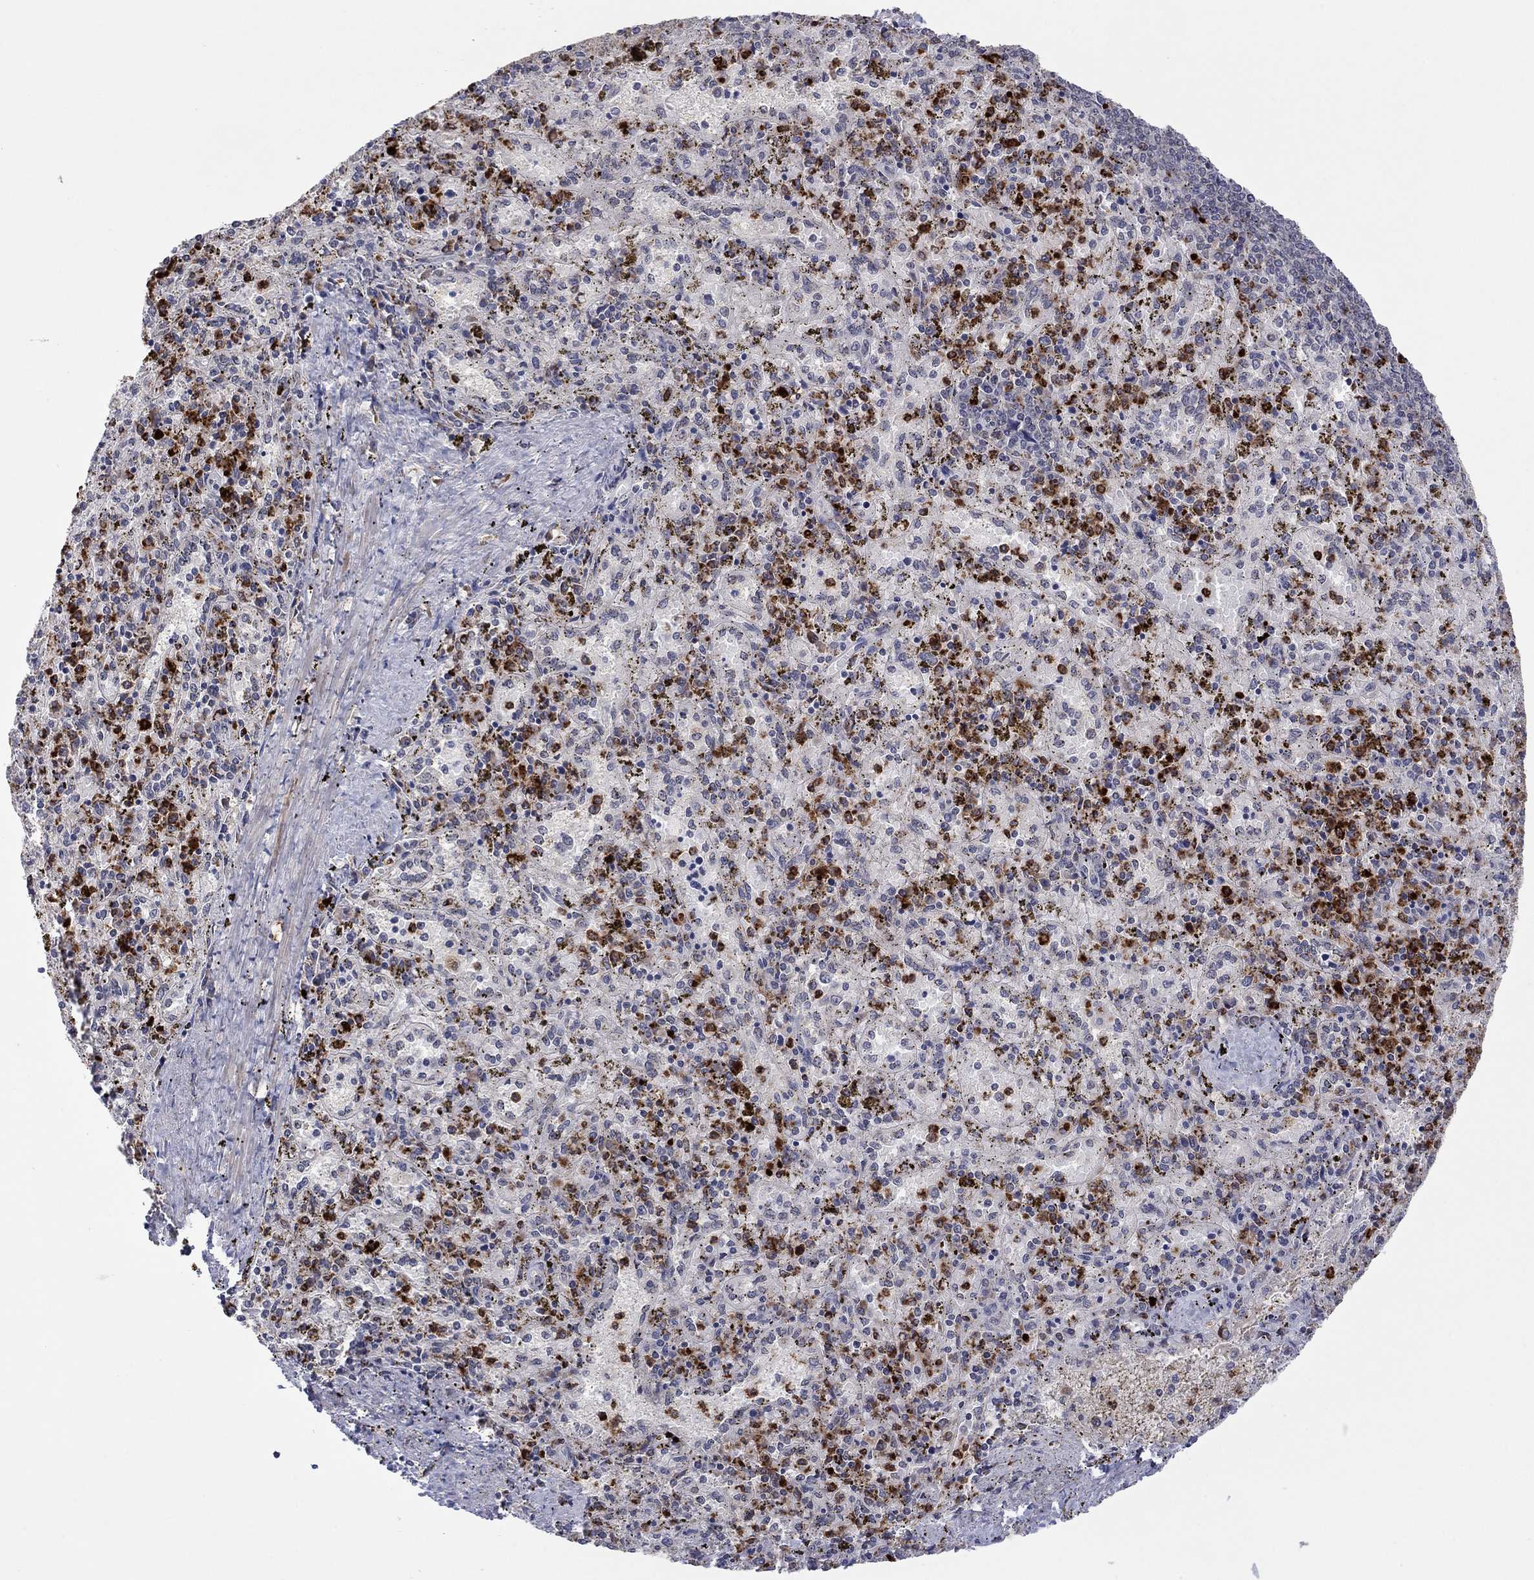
{"staining": {"intensity": "strong", "quantity": "<25%", "location": "cytoplasmic/membranous"}, "tissue": "spleen", "cell_type": "Cells in red pulp", "image_type": "normal", "snomed": [{"axis": "morphology", "description": "Normal tissue, NOS"}, {"axis": "topography", "description": "Spleen"}], "caption": "High-power microscopy captured an immunohistochemistry (IHC) photomicrograph of unremarkable spleen, revealing strong cytoplasmic/membranous expression in approximately <25% of cells in red pulp.", "gene": "MTRFR", "patient": {"sex": "female", "age": 50}}